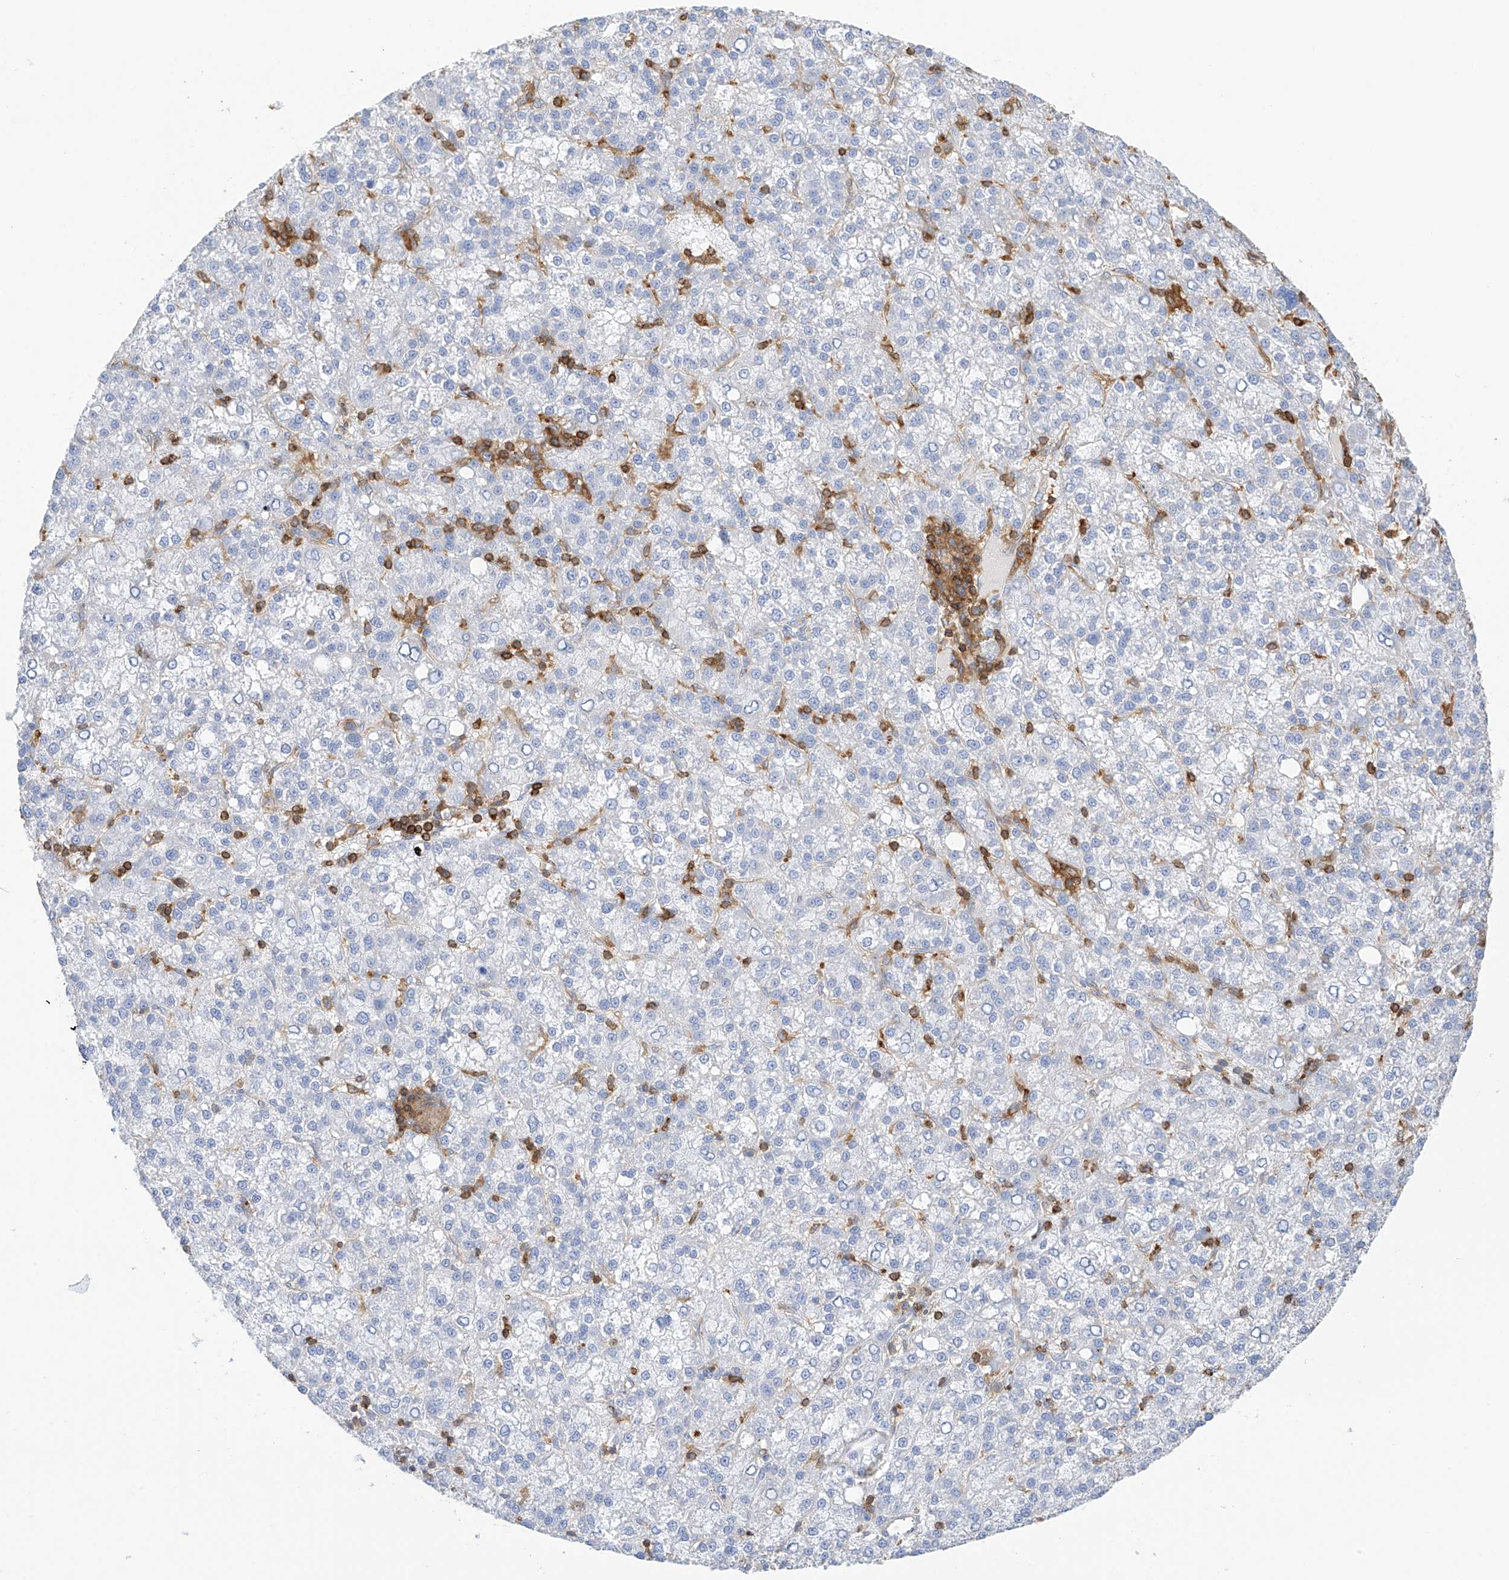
{"staining": {"intensity": "negative", "quantity": "none", "location": "none"}, "tissue": "liver cancer", "cell_type": "Tumor cells", "image_type": "cancer", "snomed": [{"axis": "morphology", "description": "Carcinoma, Hepatocellular, NOS"}, {"axis": "topography", "description": "Liver"}], "caption": "This is a image of immunohistochemistry (IHC) staining of liver hepatocellular carcinoma, which shows no expression in tumor cells.", "gene": "ARHGAP25", "patient": {"sex": "female", "age": 58}}